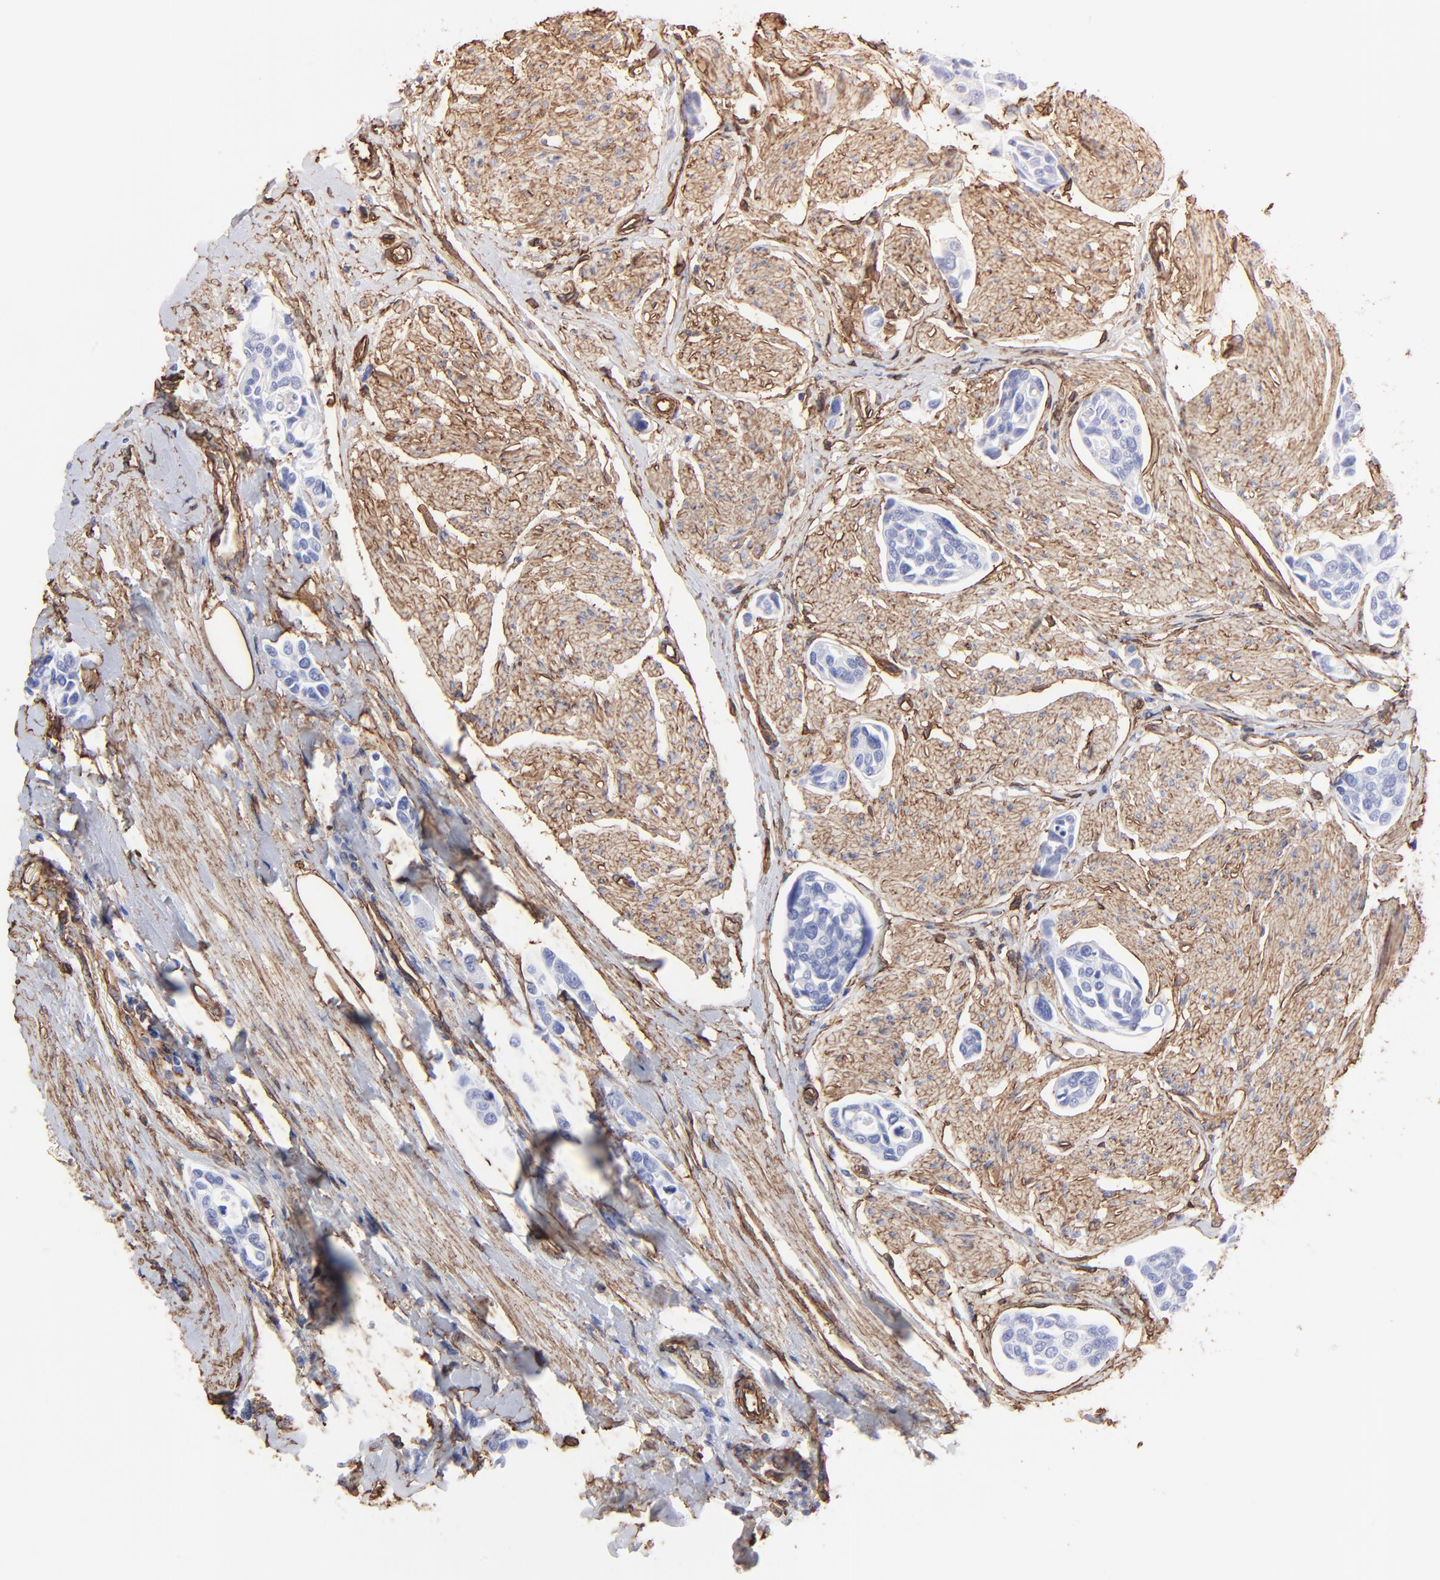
{"staining": {"intensity": "negative", "quantity": "none", "location": "none"}, "tissue": "urothelial cancer", "cell_type": "Tumor cells", "image_type": "cancer", "snomed": [{"axis": "morphology", "description": "Urothelial carcinoma, High grade"}, {"axis": "topography", "description": "Urinary bladder"}], "caption": "Immunohistochemistry micrograph of urothelial cancer stained for a protein (brown), which shows no positivity in tumor cells.", "gene": "CAV1", "patient": {"sex": "male", "age": 78}}